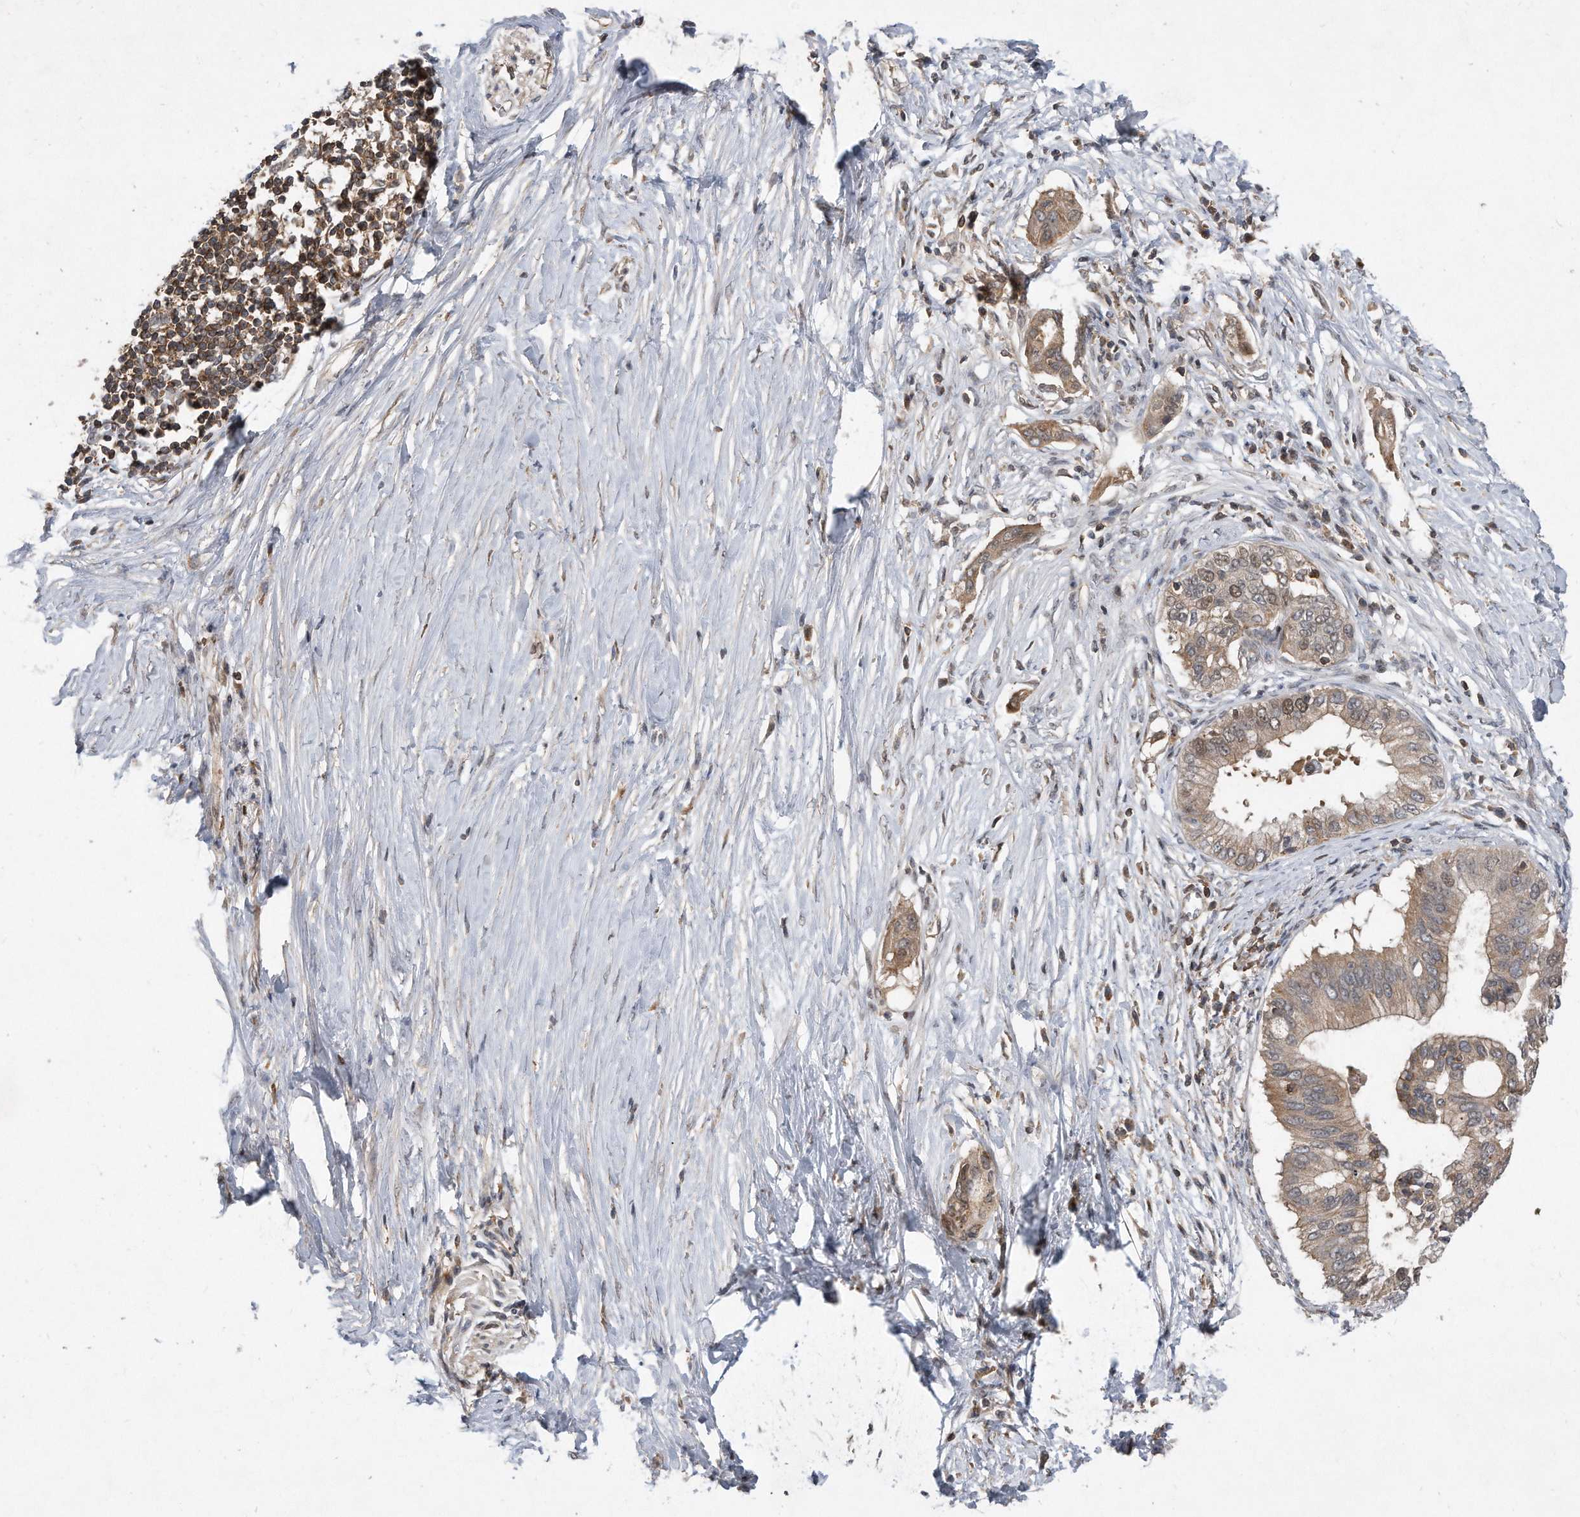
{"staining": {"intensity": "moderate", "quantity": ">75%", "location": "cytoplasmic/membranous"}, "tissue": "pancreatic cancer", "cell_type": "Tumor cells", "image_type": "cancer", "snomed": [{"axis": "morphology", "description": "Normal tissue, NOS"}, {"axis": "morphology", "description": "Adenocarcinoma, NOS"}, {"axis": "topography", "description": "Pancreas"}, {"axis": "topography", "description": "Peripheral nerve tissue"}], "caption": "A medium amount of moderate cytoplasmic/membranous expression is present in about >75% of tumor cells in pancreatic cancer tissue.", "gene": "PGBD2", "patient": {"sex": "male", "age": 59}}